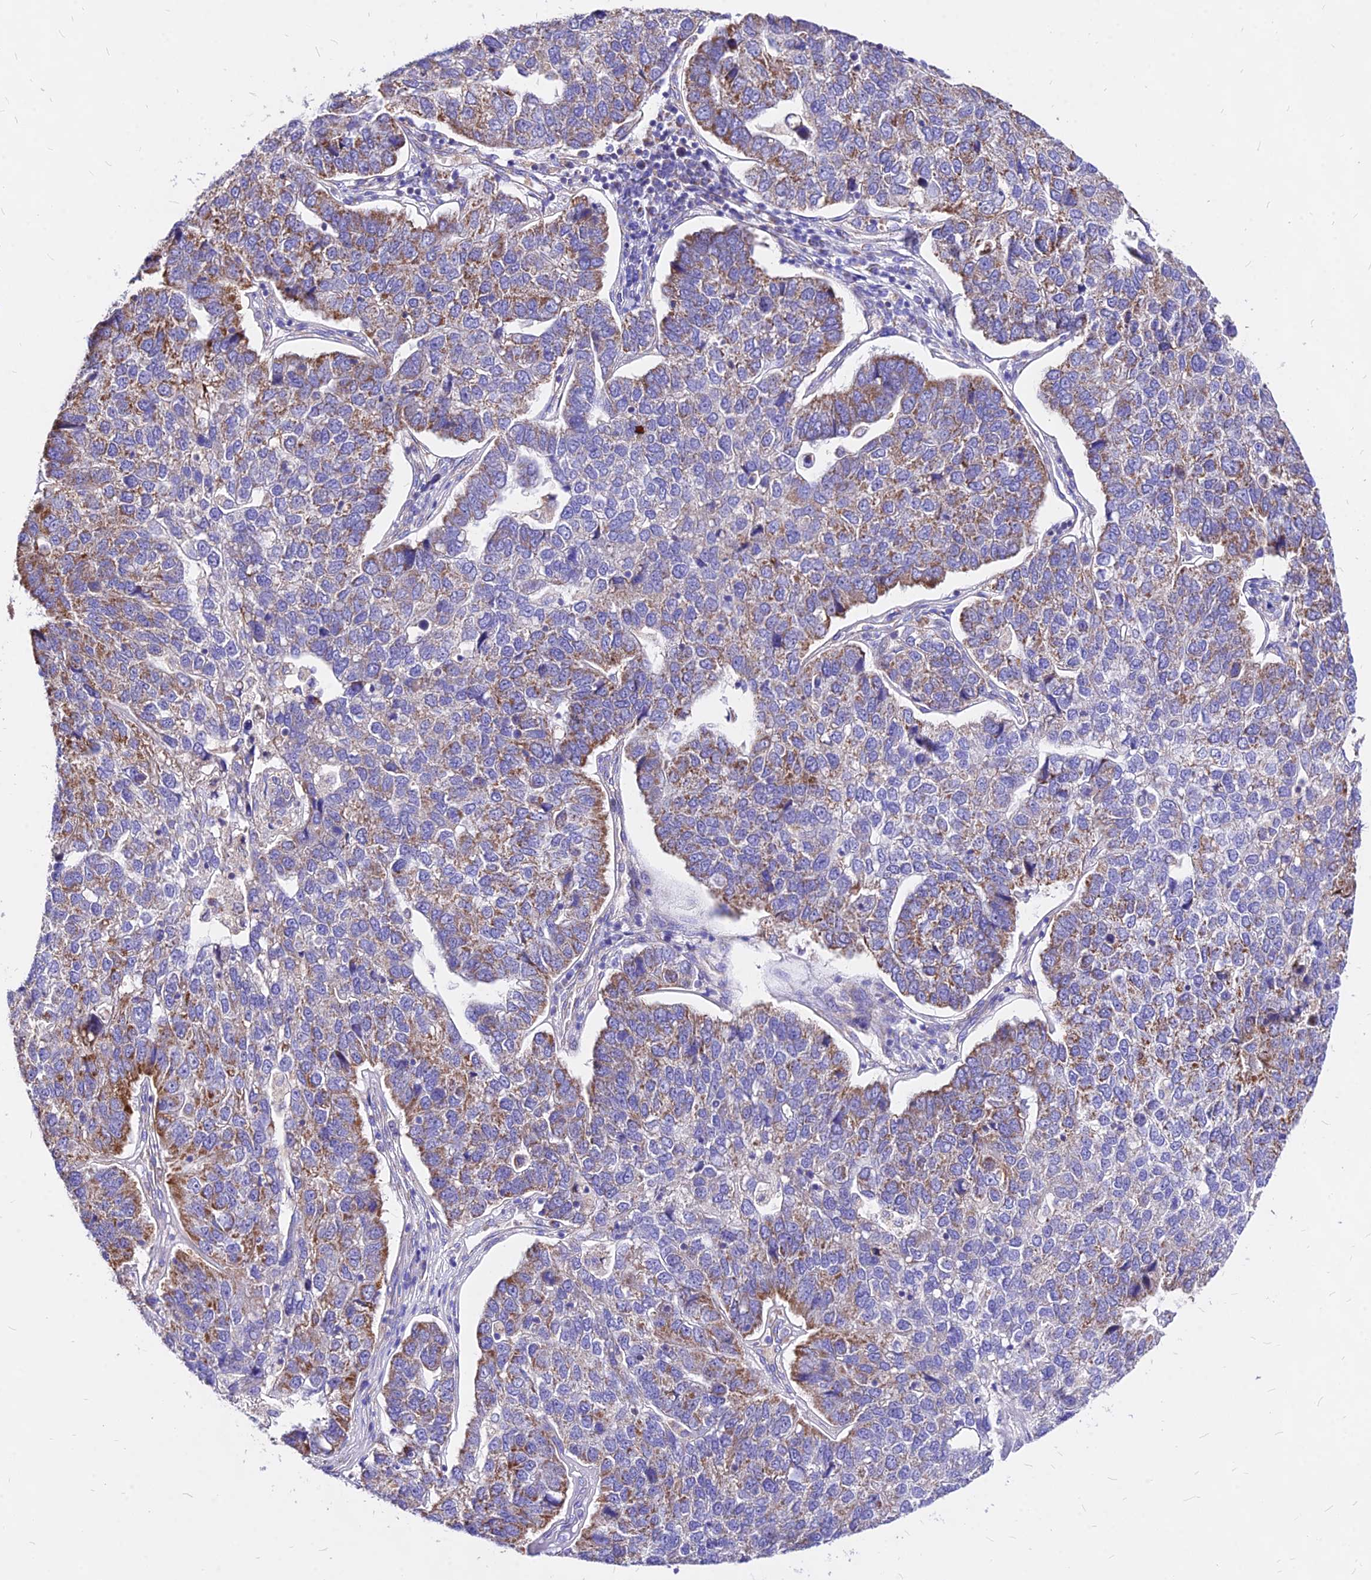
{"staining": {"intensity": "moderate", "quantity": "25%-75%", "location": "cytoplasmic/membranous"}, "tissue": "pancreatic cancer", "cell_type": "Tumor cells", "image_type": "cancer", "snomed": [{"axis": "morphology", "description": "Adenocarcinoma, NOS"}, {"axis": "topography", "description": "Pancreas"}], "caption": "Immunohistochemistry staining of pancreatic cancer, which shows medium levels of moderate cytoplasmic/membranous positivity in about 25%-75% of tumor cells indicating moderate cytoplasmic/membranous protein staining. The staining was performed using DAB (3,3'-diaminobenzidine) (brown) for protein detection and nuclei were counterstained in hematoxylin (blue).", "gene": "MRPL3", "patient": {"sex": "female", "age": 61}}